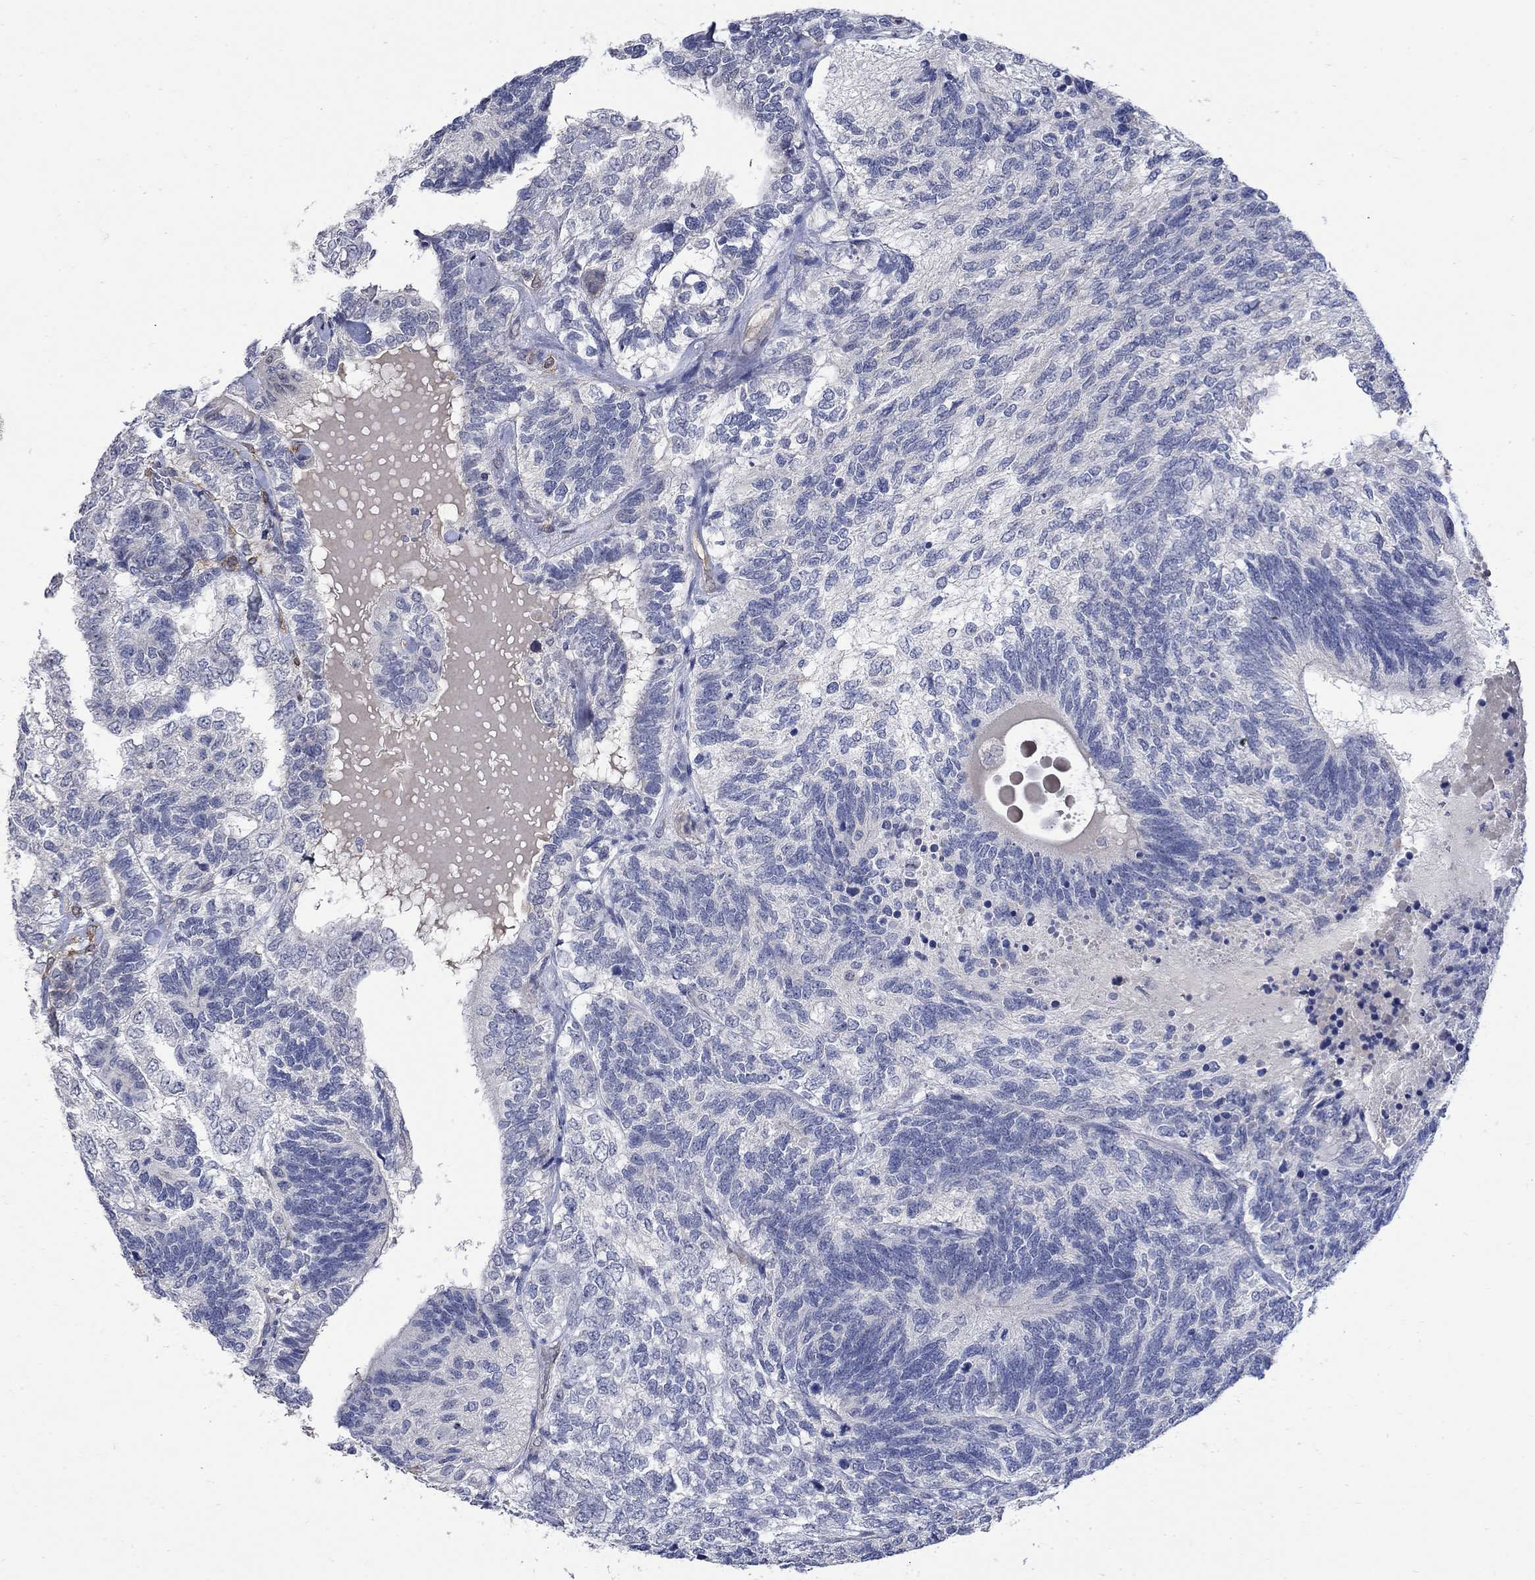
{"staining": {"intensity": "negative", "quantity": "none", "location": "none"}, "tissue": "testis cancer", "cell_type": "Tumor cells", "image_type": "cancer", "snomed": [{"axis": "morphology", "description": "Seminoma, NOS"}, {"axis": "morphology", "description": "Carcinoma, Embryonal, NOS"}, {"axis": "topography", "description": "Testis"}], "caption": "Photomicrograph shows no protein staining in tumor cells of embryonal carcinoma (testis) tissue.", "gene": "TGM2", "patient": {"sex": "male", "age": 41}}